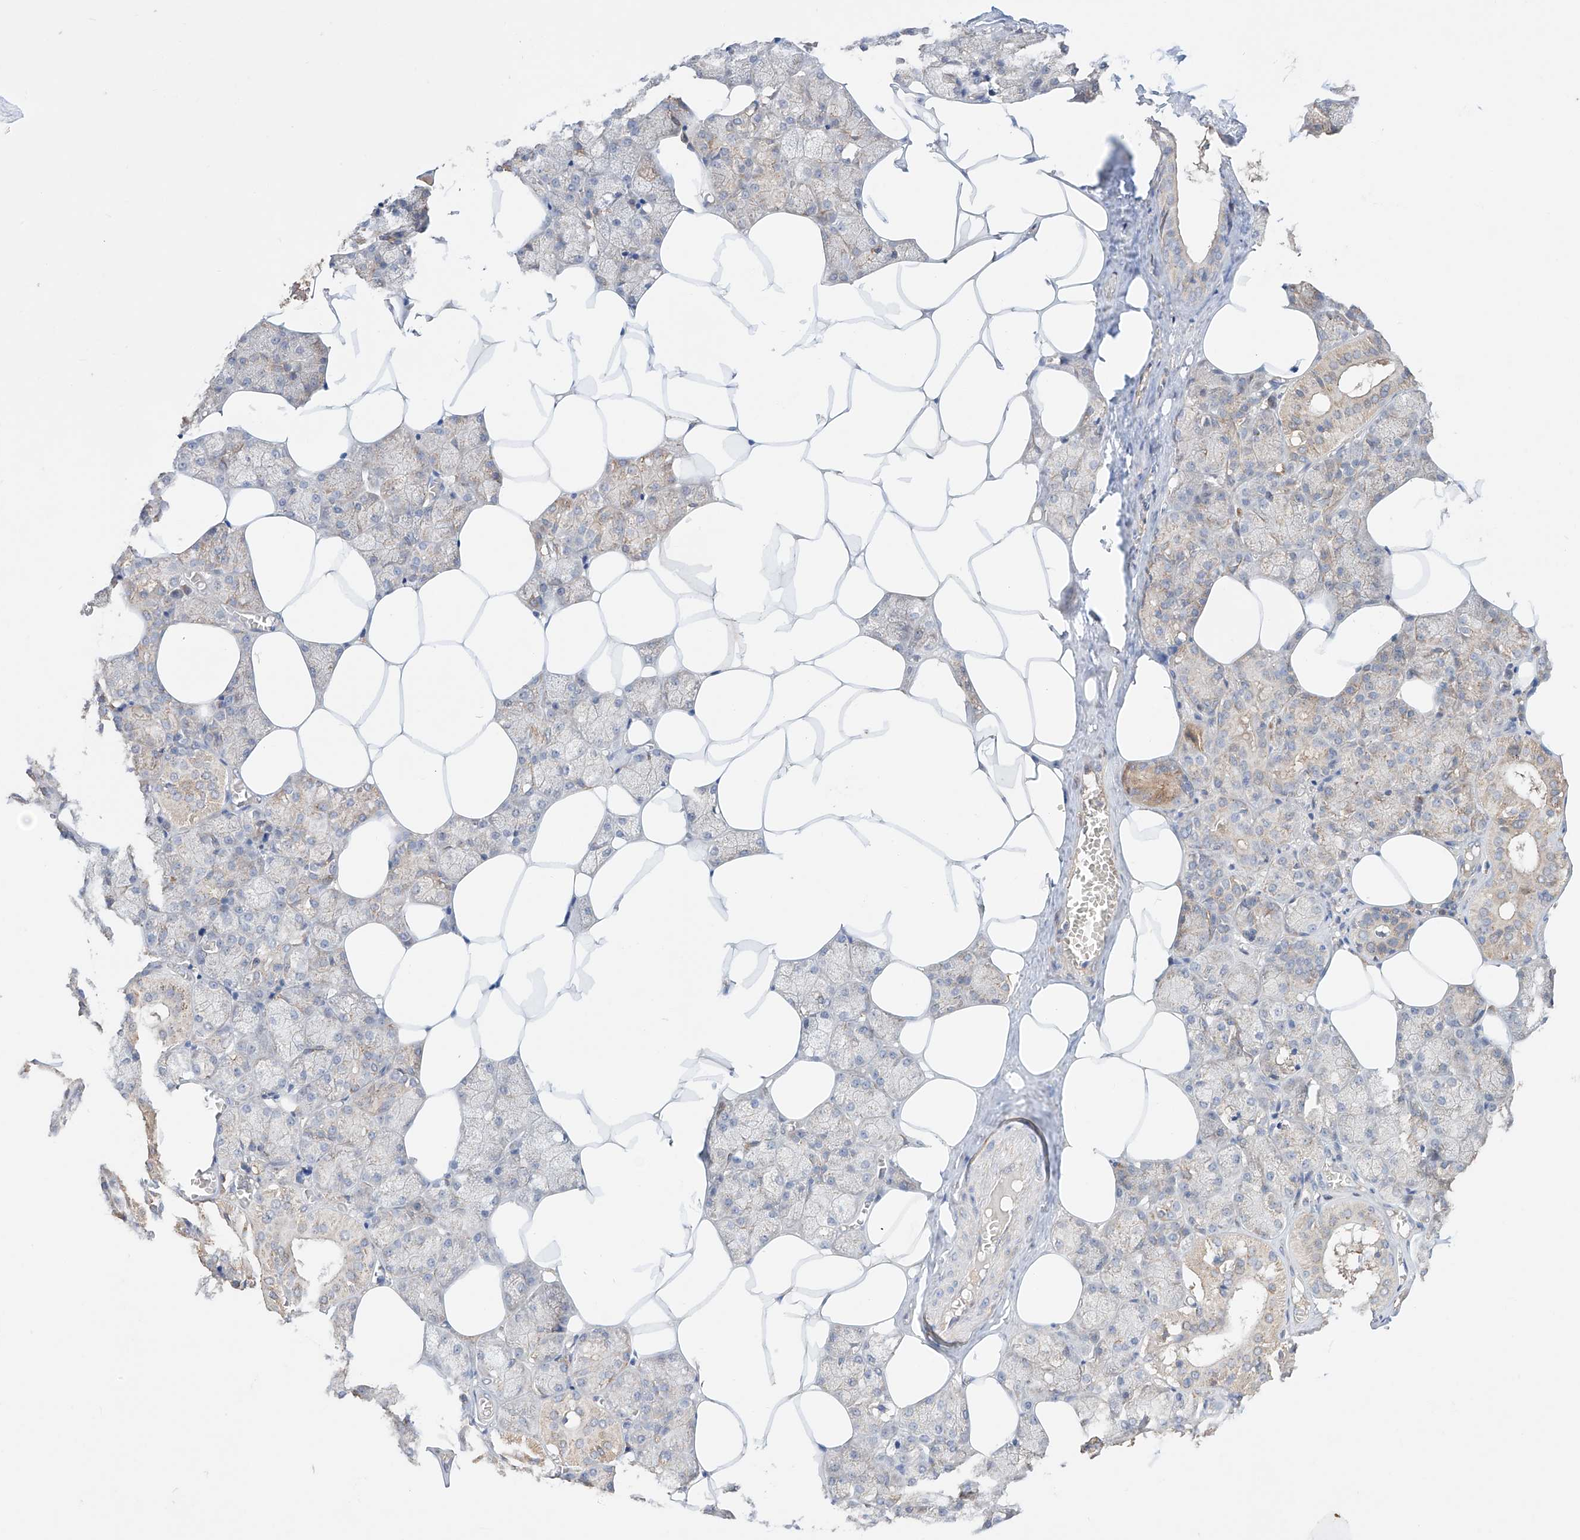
{"staining": {"intensity": "moderate", "quantity": "25%-75%", "location": "cytoplasmic/membranous"}, "tissue": "salivary gland", "cell_type": "Glandular cells", "image_type": "normal", "snomed": [{"axis": "morphology", "description": "Normal tissue, NOS"}, {"axis": "topography", "description": "Salivary gland"}], "caption": "High-power microscopy captured an IHC image of unremarkable salivary gland, revealing moderate cytoplasmic/membranous positivity in approximately 25%-75% of glandular cells. (IHC, brightfield microscopy, high magnification).", "gene": "MOSPD1", "patient": {"sex": "male", "age": 62}}